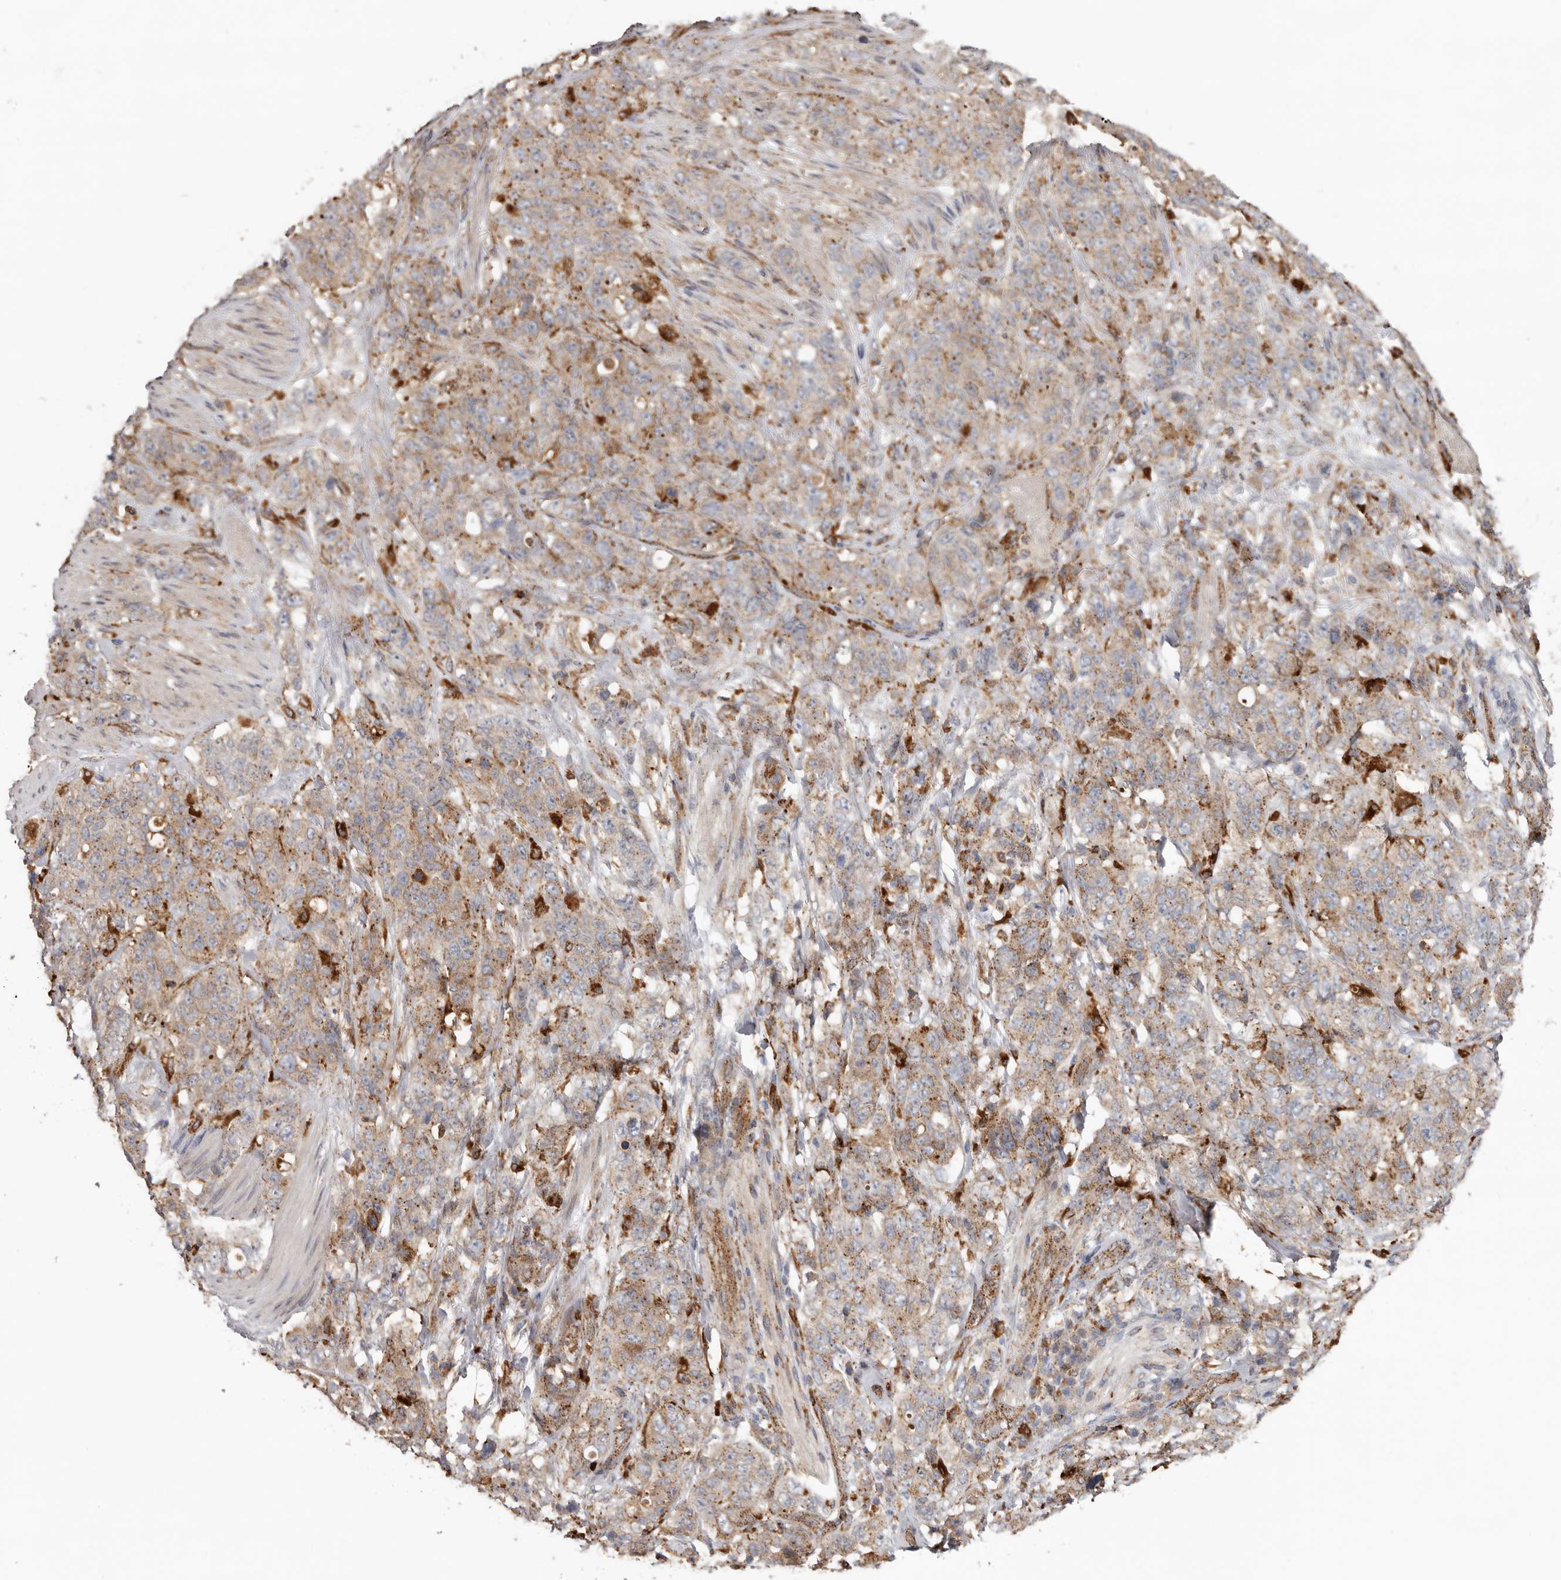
{"staining": {"intensity": "weak", "quantity": ">75%", "location": "cytoplasmic/membranous"}, "tissue": "stomach cancer", "cell_type": "Tumor cells", "image_type": "cancer", "snomed": [{"axis": "morphology", "description": "Adenocarcinoma, NOS"}, {"axis": "topography", "description": "Stomach"}], "caption": "Weak cytoplasmic/membranous expression for a protein is present in about >75% of tumor cells of stomach cancer using immunohistochemistry.", "gene": "GRN", "patient": {"sex": "male", "age": 48}}